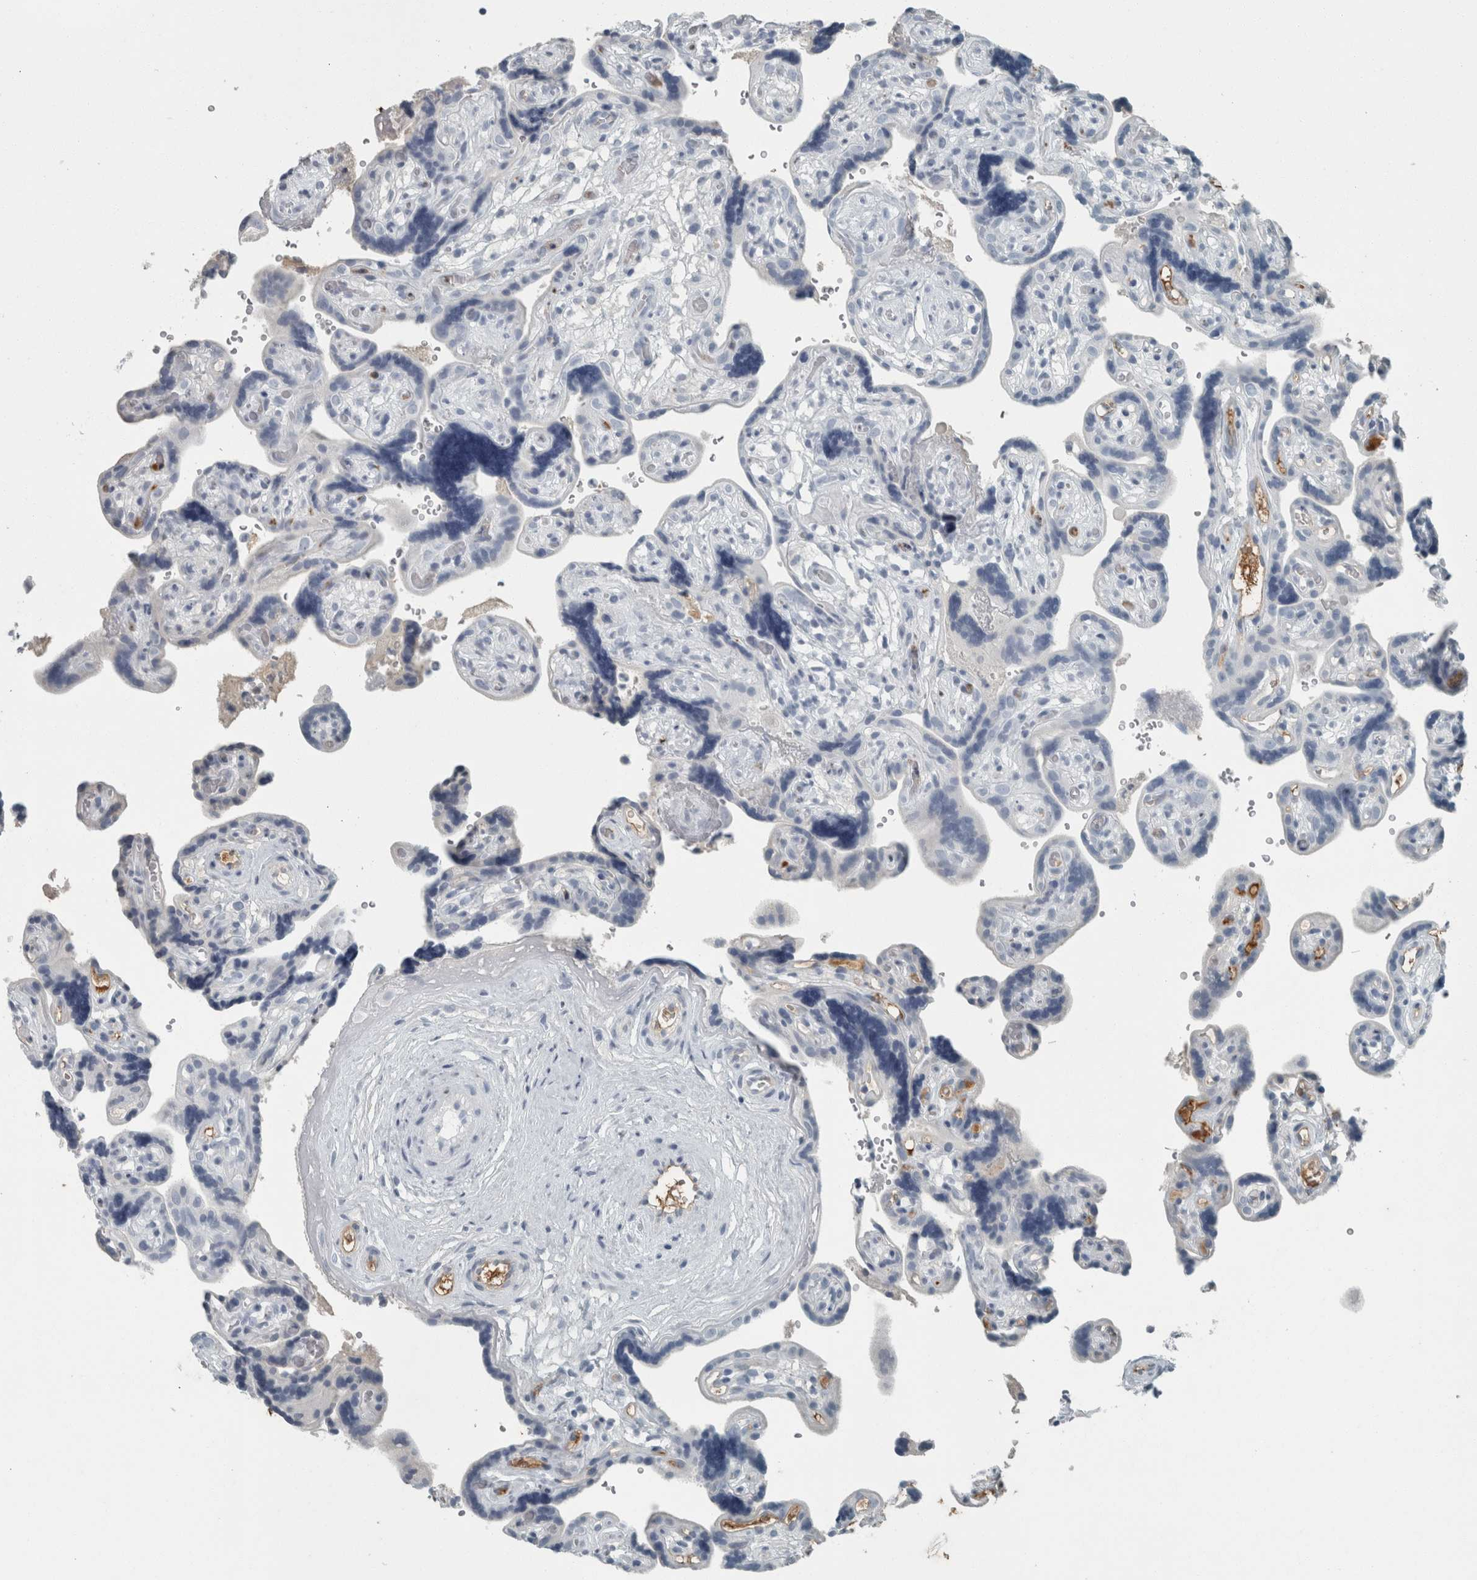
{"staining": {"intensity": "negative", "quantity": "none", "location": "none"}, "tissue": "placenta", "cell_type": "Decidual cells", "image_type": "normal", "snomed": [{"axis": "morphology", "description": "Normal tissue, NOS"}, {"axis": "topography", "description": "Placenta"}], "caption": "Immunohistochemistry (IHC) image of benign human placenta stained for a protein (brown), which exhibits no expression in decidual cells.", "gene": "CHL1", "patient": {"sex": "female", "age": 30}}